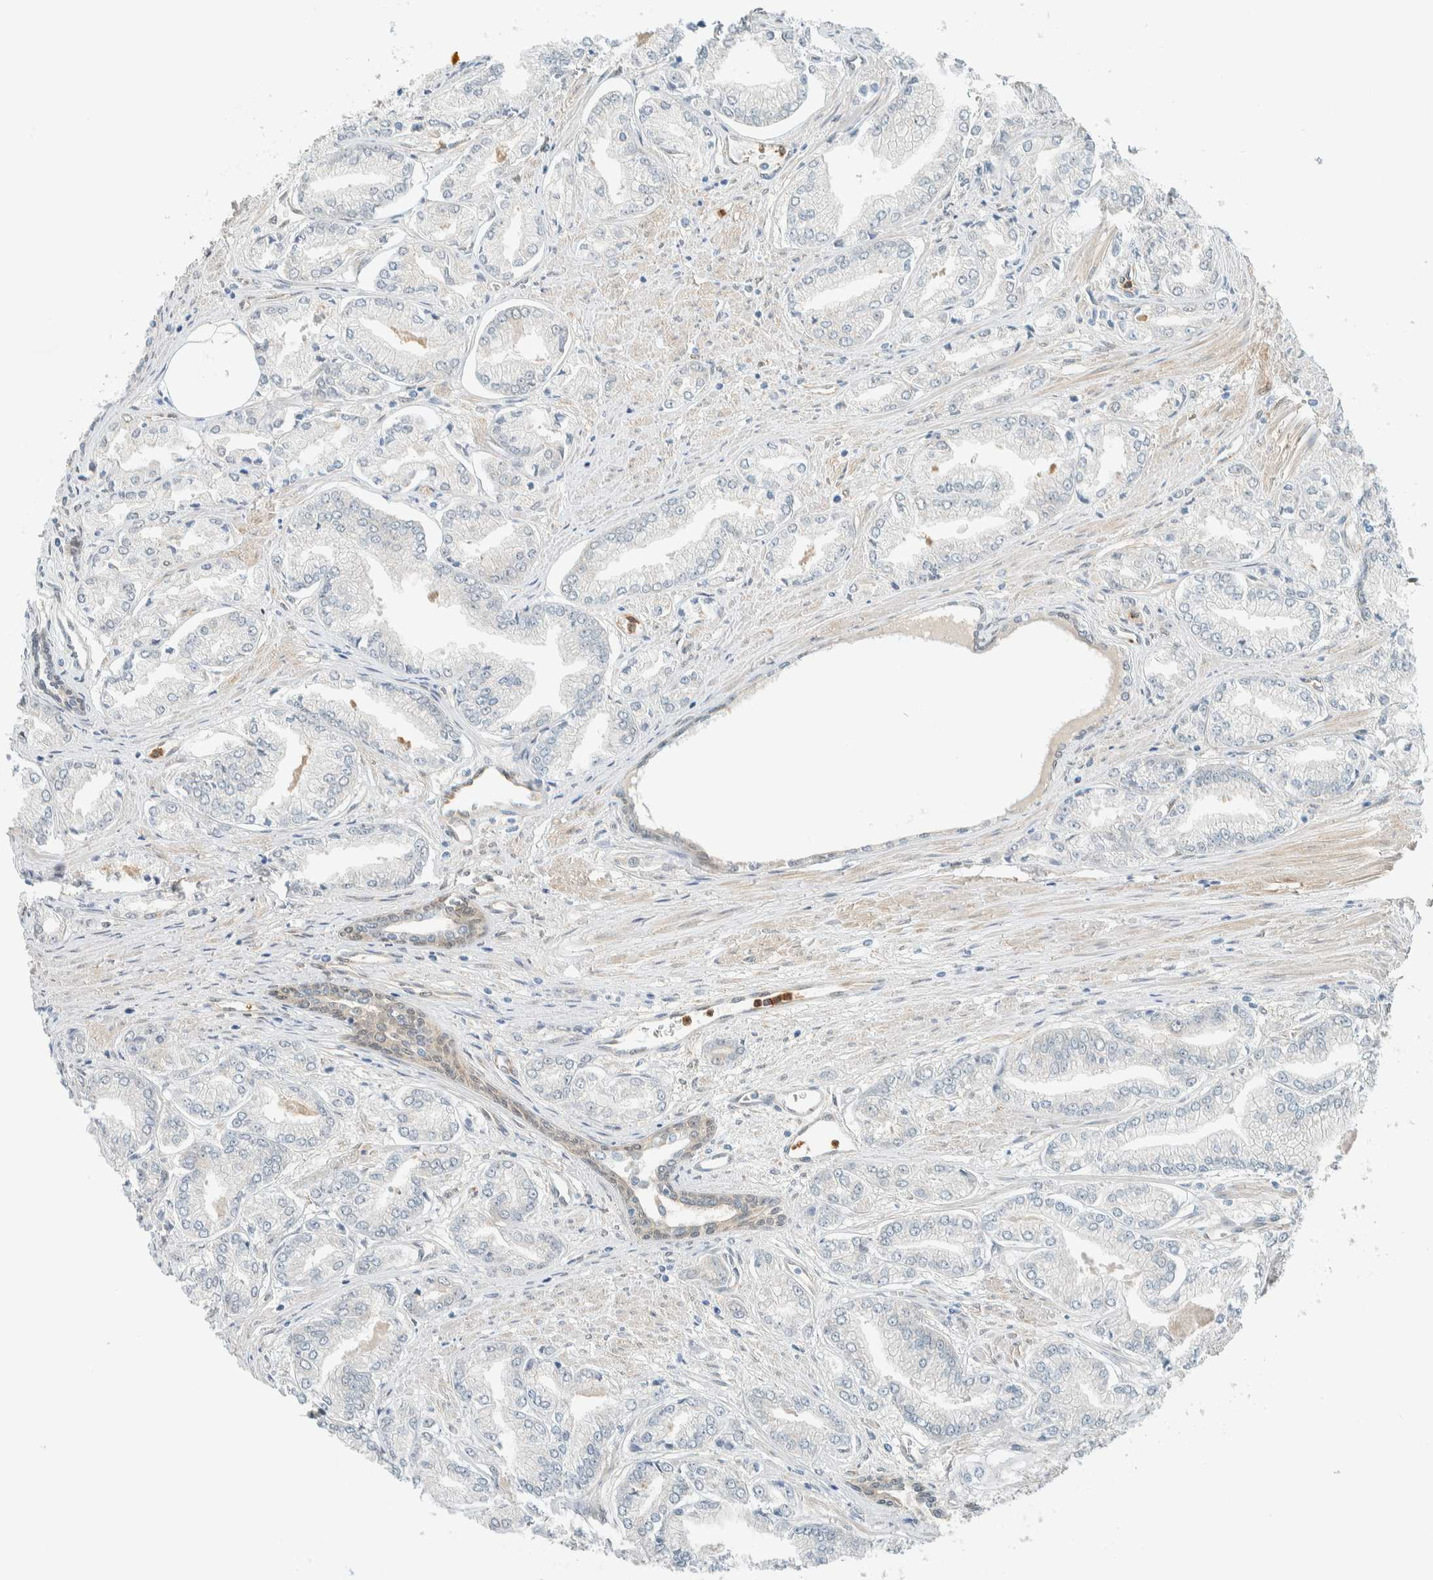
{"staining": {"intensity": "negative", "quantity": "none", "location": "none"}, "tissue": "prostate cancer", "cell_type": "Tumor cells", "image_type": "cancer", "snomed": [{"axis": "morphology", "description": "Adenocarcinoma, Low grade"}, {"axis": "topography", "description": "Prostate"}], "caption": "Immunohistochemical staining of human adenocarcinoma (low-grade) (prostate) demonstrates no significant positivity in tumor cells.", "gene": "NXN", "patient": {"sex": "male", "age": 52}}